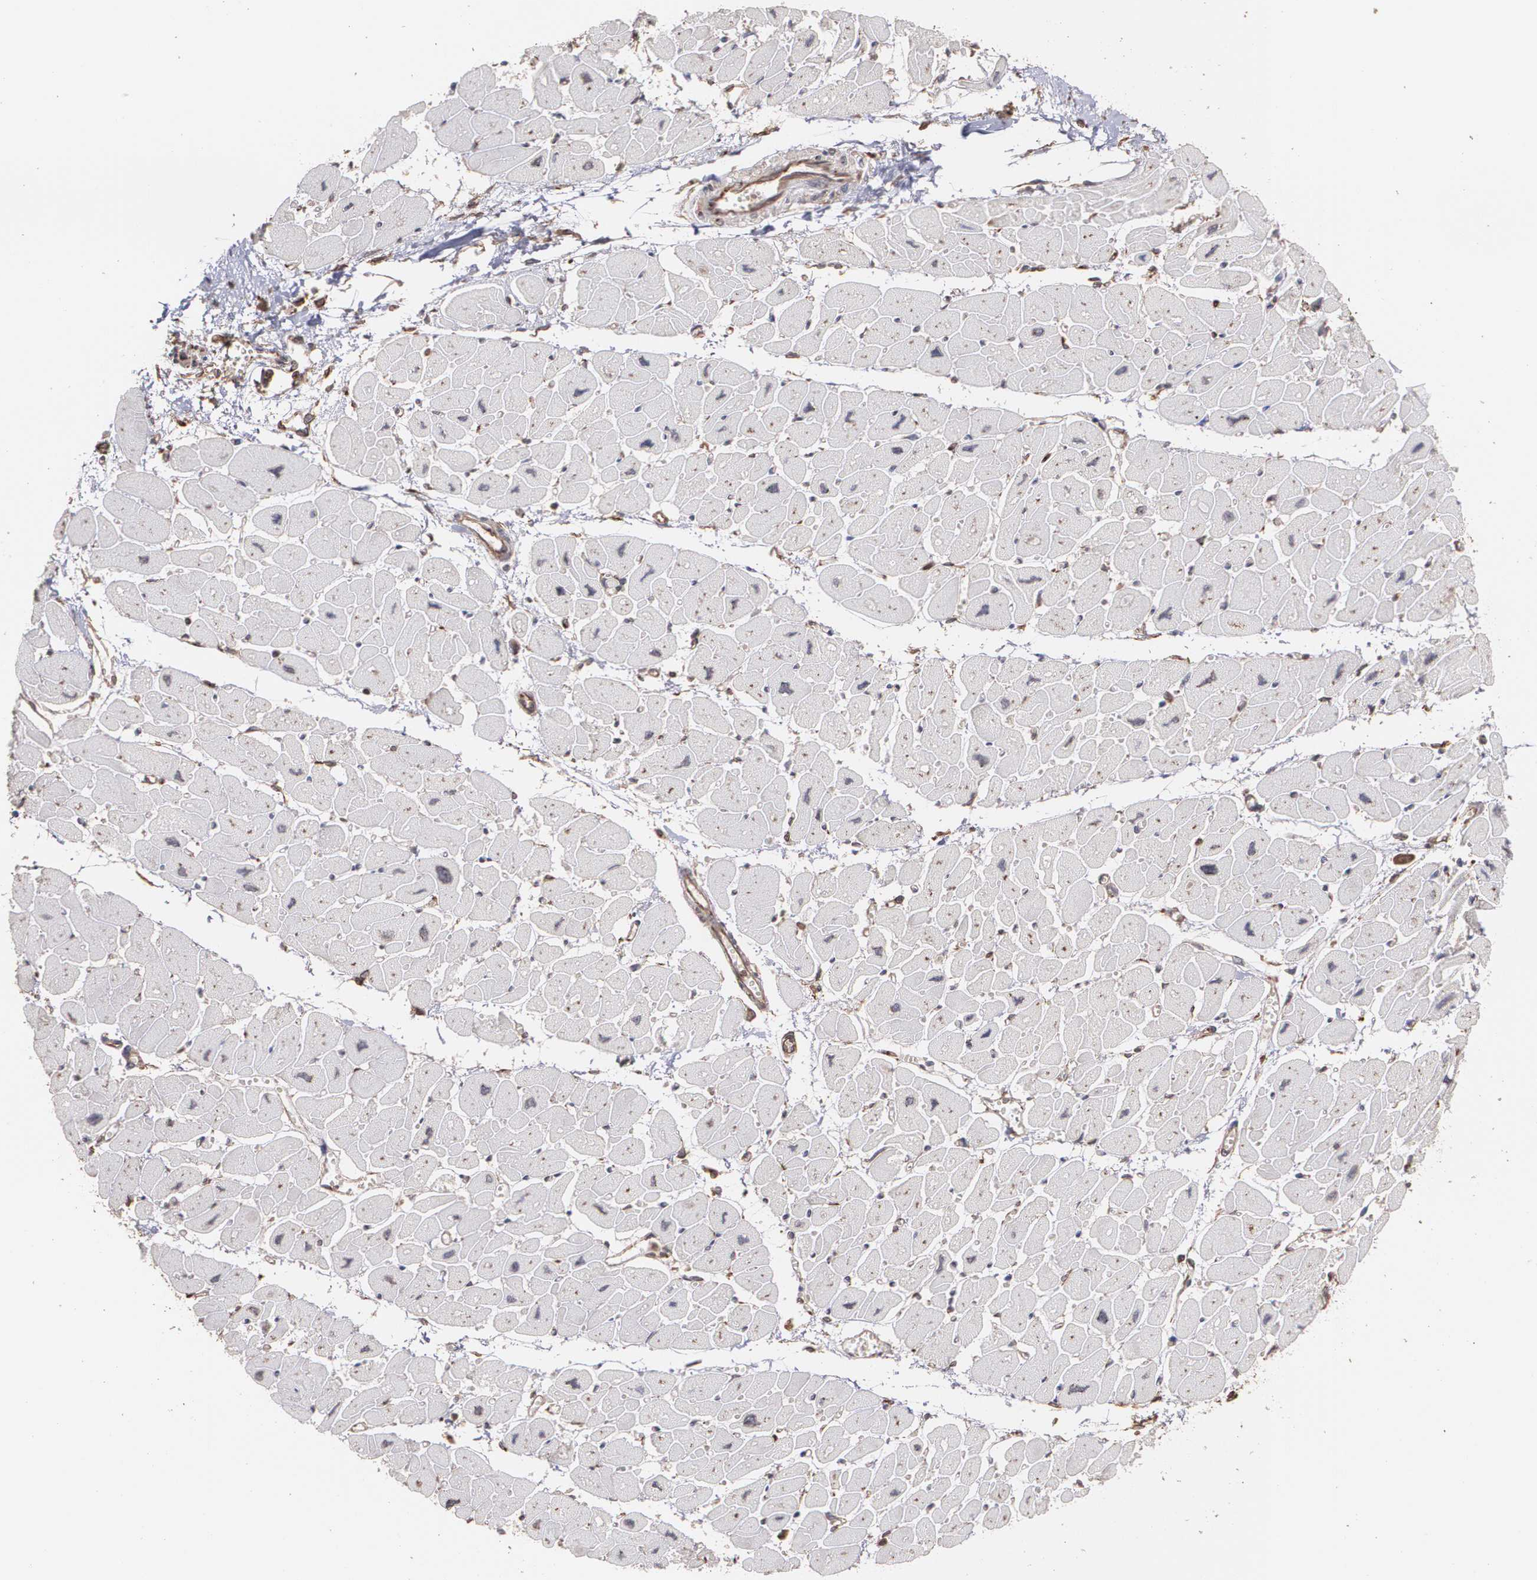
{"staining": {"intensity": "negative", "quantity": "none", "location": "none"}, "tissue": "heart muscle", "cell_type": "Cardiomyocytes", "image_type": "normal", "snomed": [{"axis": "morphology", "description": "Normal tissue, NOS"}, {"axis": "topography", "description": "Heart"}], "caption": "DAB immunohistochemical staining of benign heart muscle exhibits no significant expression in cardiomyocytes.", "gene": "TRIP11", "patient": {"sex": "female", "age": 54}}